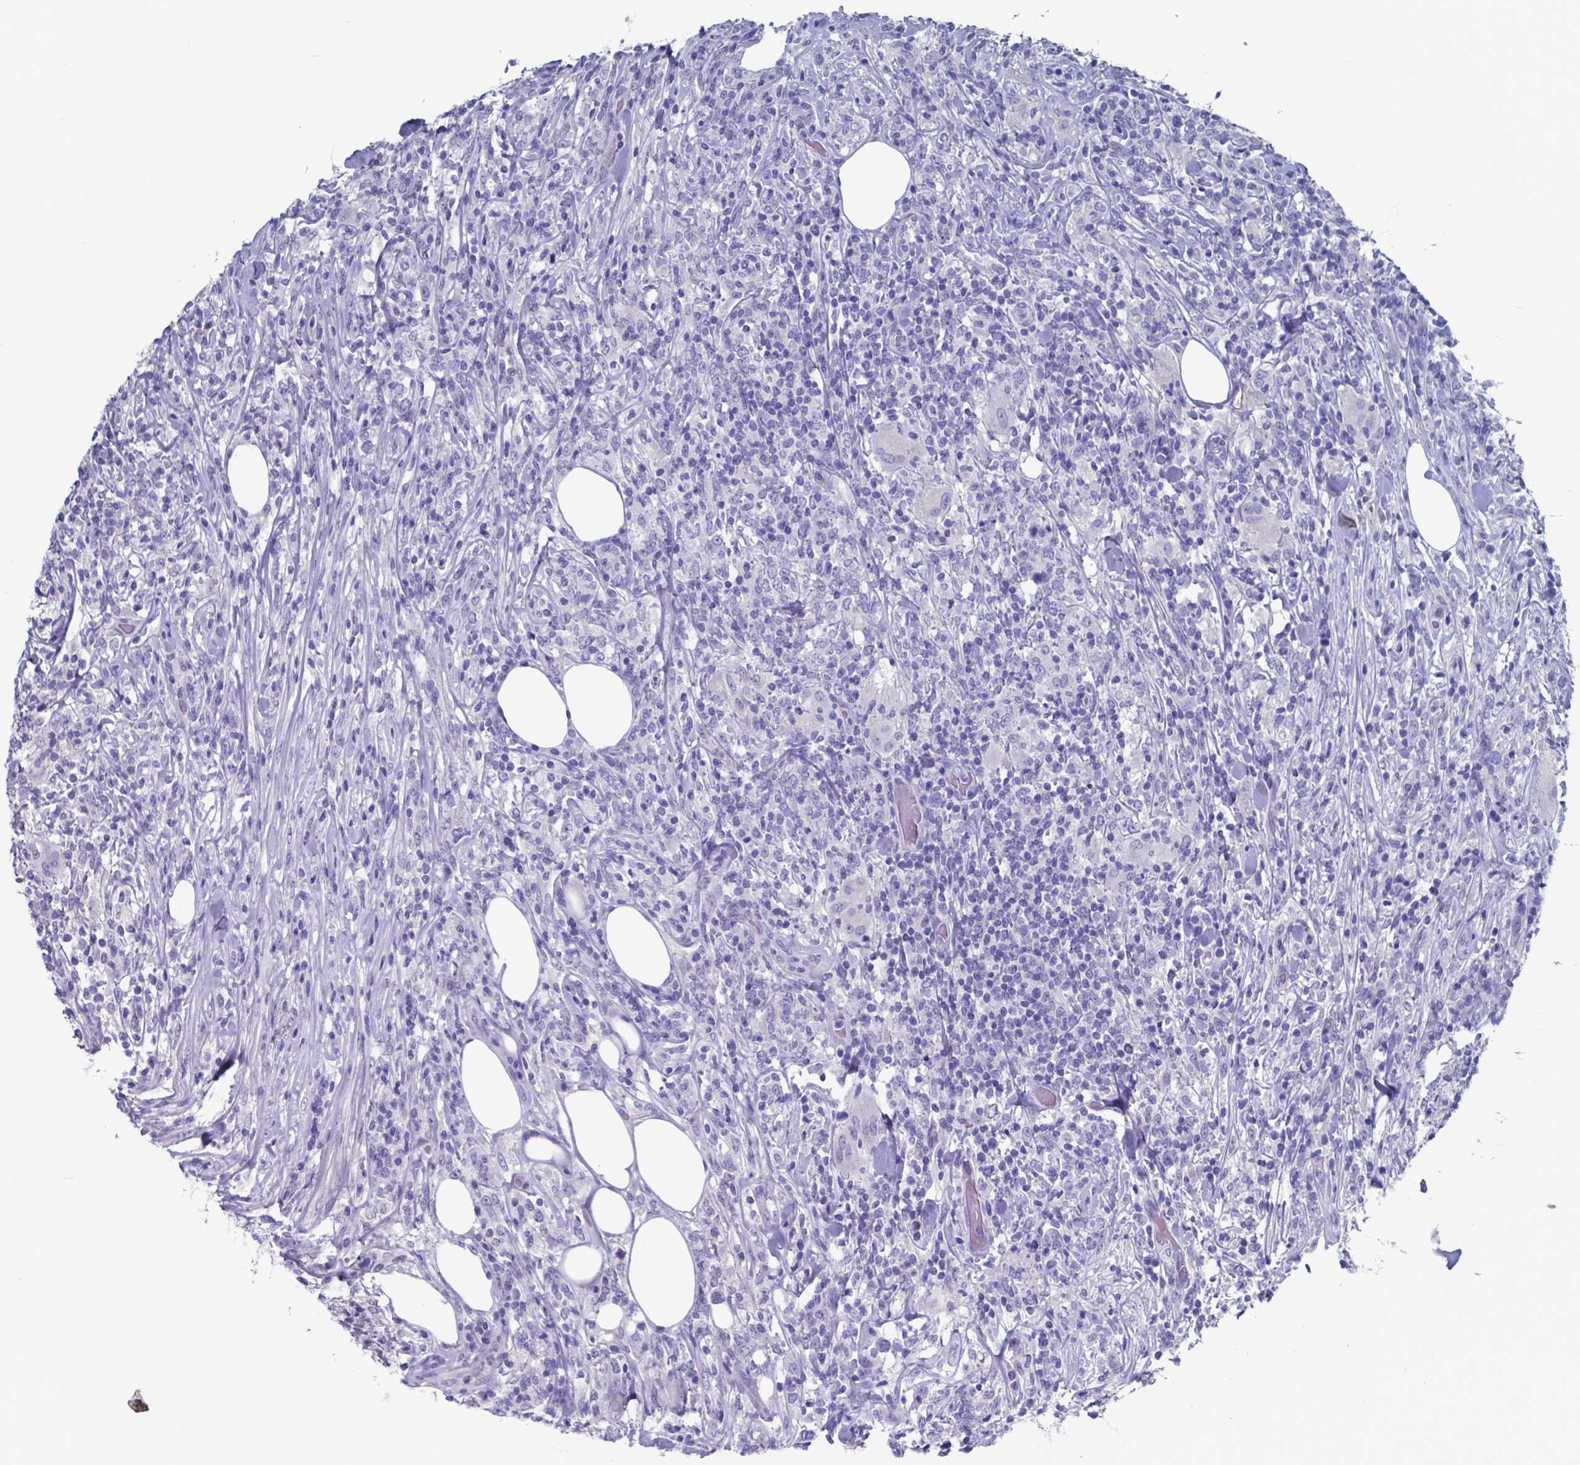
{"staining": {"intensity": "negative", "quantity": "none", "location": "none"}, "tissue": "lymphoma", "cell_type": "Tumor cells", "image_type": "cancer", "snomed": [{"axis": "morphology", "description": "Malignant lymphoma, non-Hodgkin's type, High grade"}, {"axis": "topography", "description": "Lymph node"}], "caption": "Micrograph shows no protein staining in tumor cells of high-grade malignant lymphoma, non-Hodgkin's type tissue. (DAB immunohistochemistry visualized using brightfield microscopy, high magnification).", "gene": "TTR", "patient": {"sex": "female", "age": 84}}